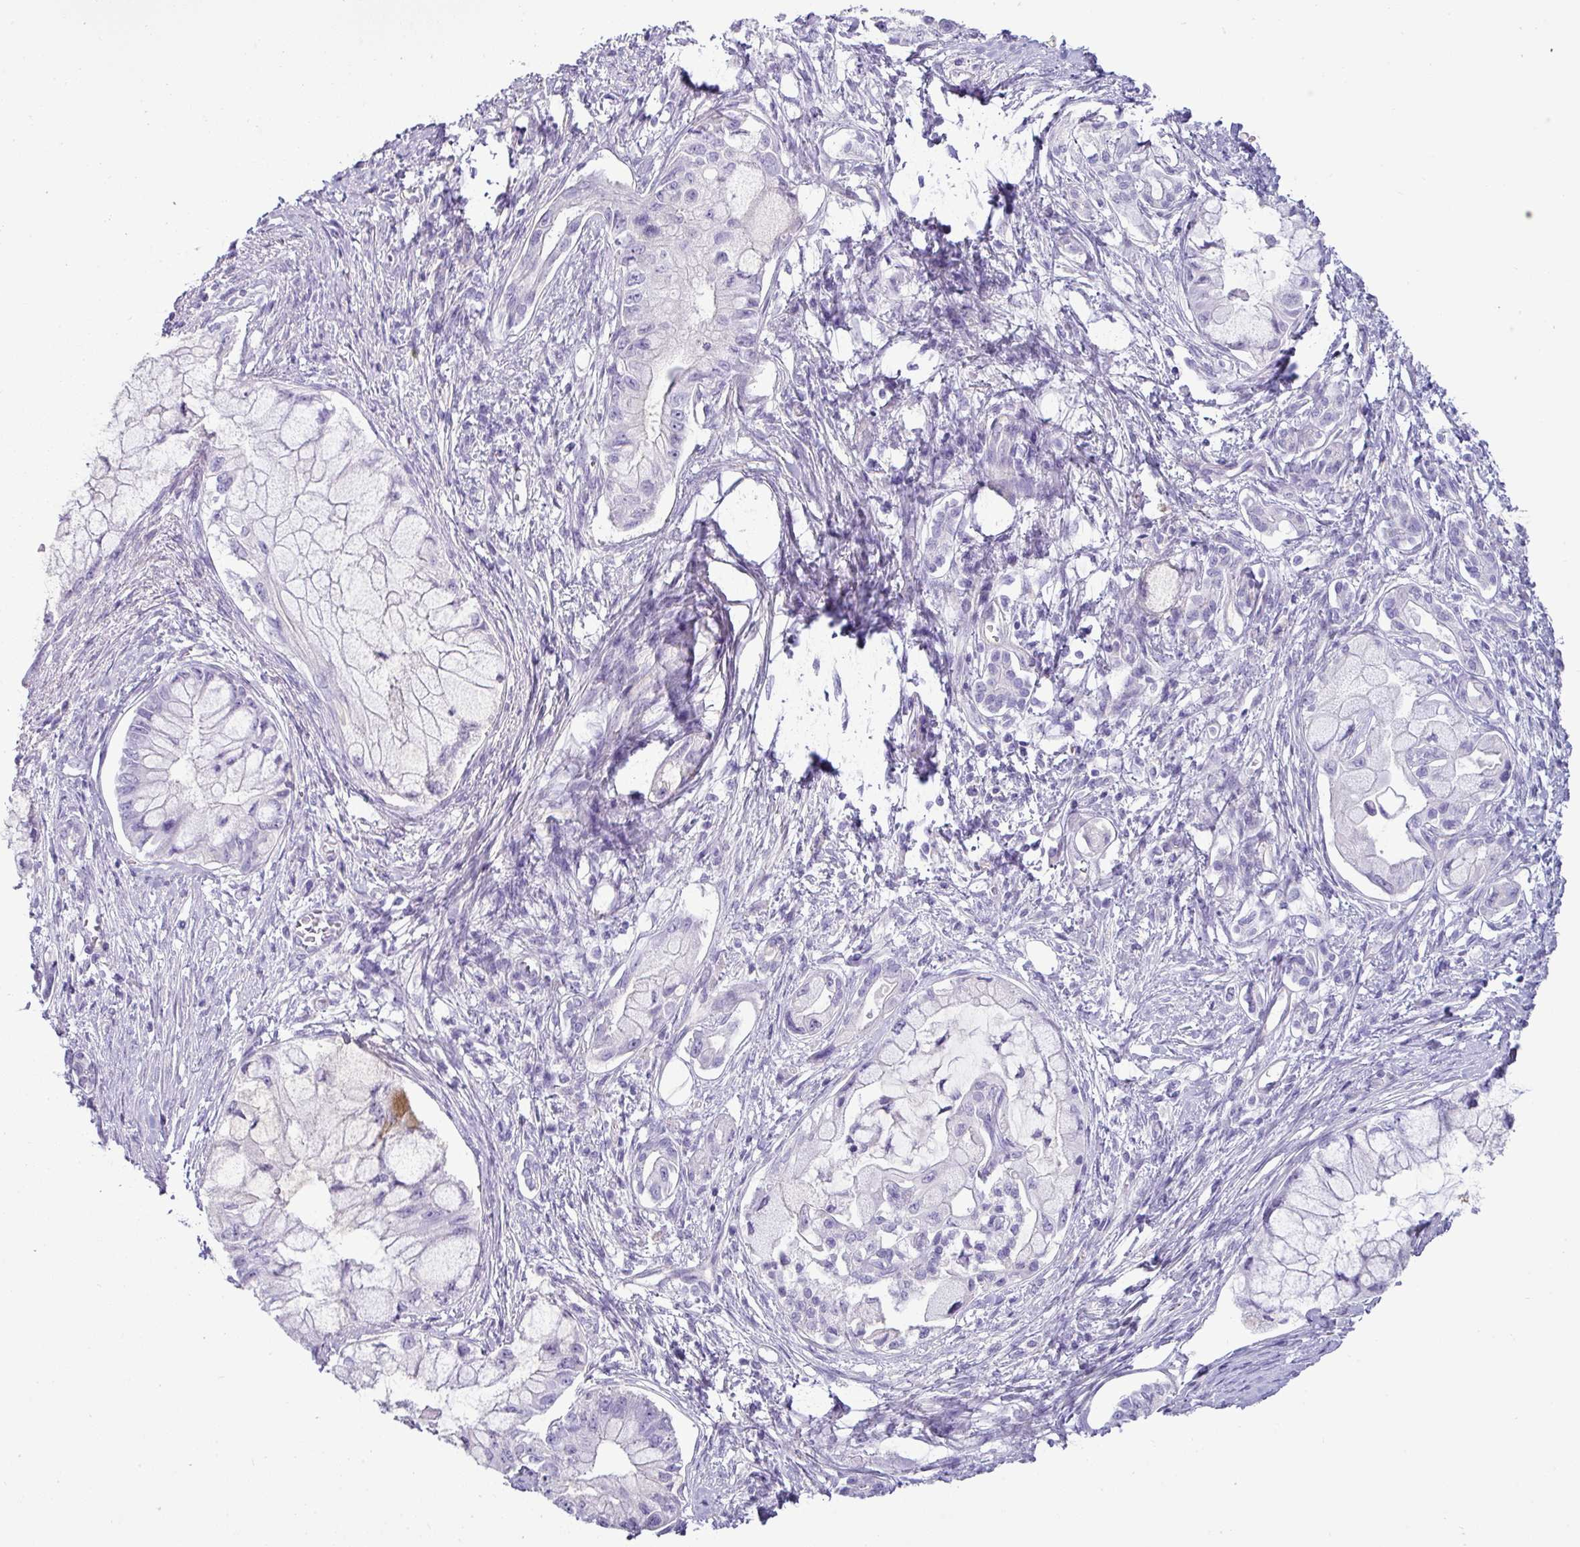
{"staining": {"intensity": "negative", "quantity": "none", "location": "none"}, "tissue": "pancreatic cancer", "cell_type": "Tumor cells", "image_type": "cancer", "snomed": [{"axis": "morphology", "description": "Adenocarcinoma, NOS"}, {"axis": "topography", "description": "Pancreas"}], "caption": "This is an immunohistochemistry (IHC) histopathology image of pancreatic cancer (adenocarcinoma). There is no positivity in tumor cells.", "gene": "VCX2", "patient": {"sex": "male", "age": 48}}